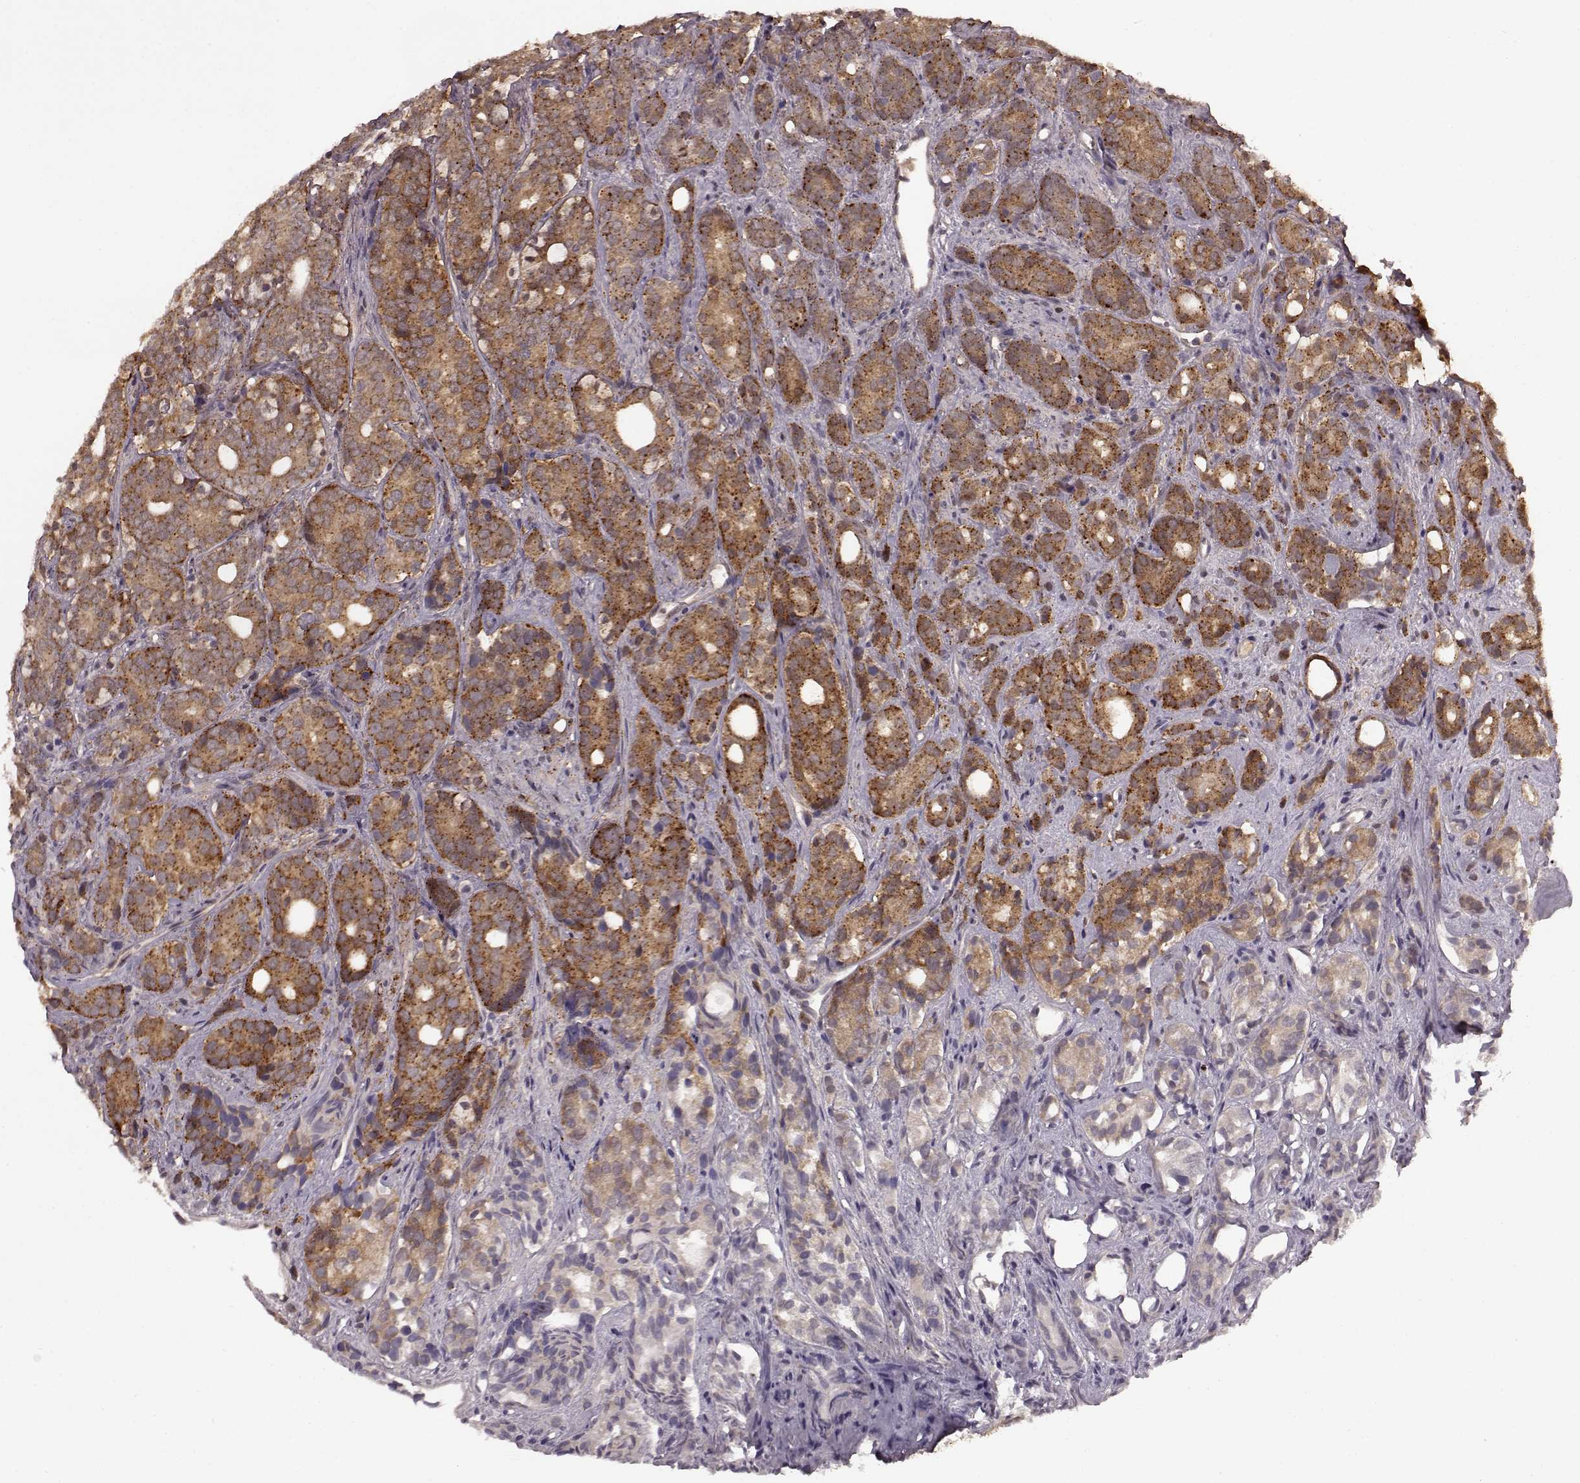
{"staining": {"intensity": "moderate", "quantity": "25%-75%", "location": "cytoplasmic/membranous"}, "tissue": "prostate cancer", "cell_type": "Tumor cells", "image_type": "cancer", "snomed": [{"axis": "morphology", "description": "Adenocarcinoma, High grade"}, {"axis": "topography", "description": "Prostate"}], "caption": "DAB (3,3'-diaminobenzidine) immunohistochemical staining of prostate high-grade adenocarcinoma demonstrates moderate cytoplasmic/membranous protein staining in approximately 25%-75% of tumor cells.", "gene": "GSS", "patient": {"sex": "male", "age": 84}}